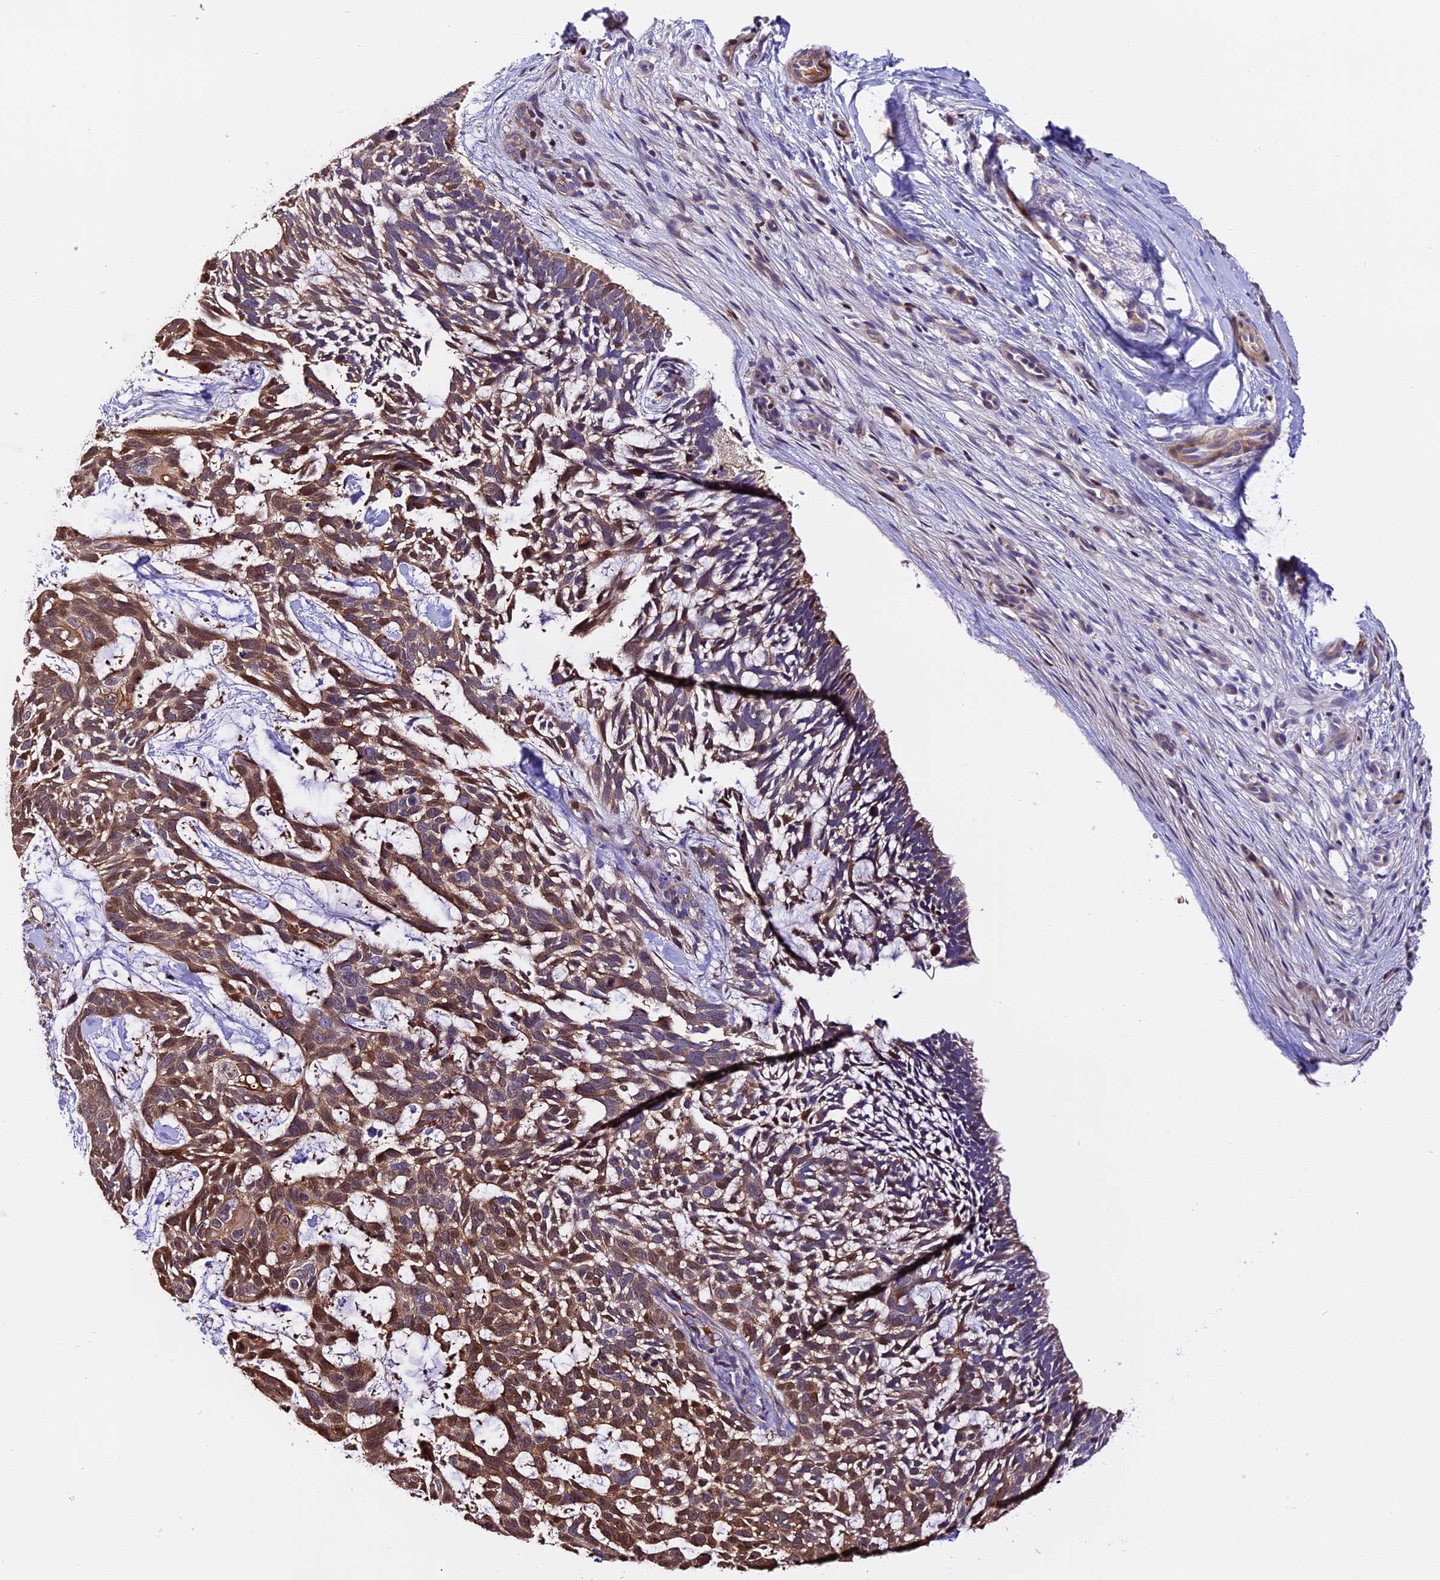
{"staining": {"intensity": "moderate", "quantity": "25%-75%", "location": "cytoplasmic/membranous,nuclear"}, "tissue": "skin cancer", "cell_type": "Tumor cells", "image_type": "cancer", "snomed": [{"axis": "morphology", "description": "Basal cell carcinoma"}, {"axis": "topography", "description": "Skin"}], "caption": "Brown immunohistochemical staining in human skin basal cell carcinoma reveals moderate cytoplasmic/membranous and nuclear staining in approximately 25%-75% of tumor cells. (brown staining indicates protein expression, while blue staining denotes nuclei).", "gene": "MAP3K7CL", "patient": {"sex": "male", "age": 88}}